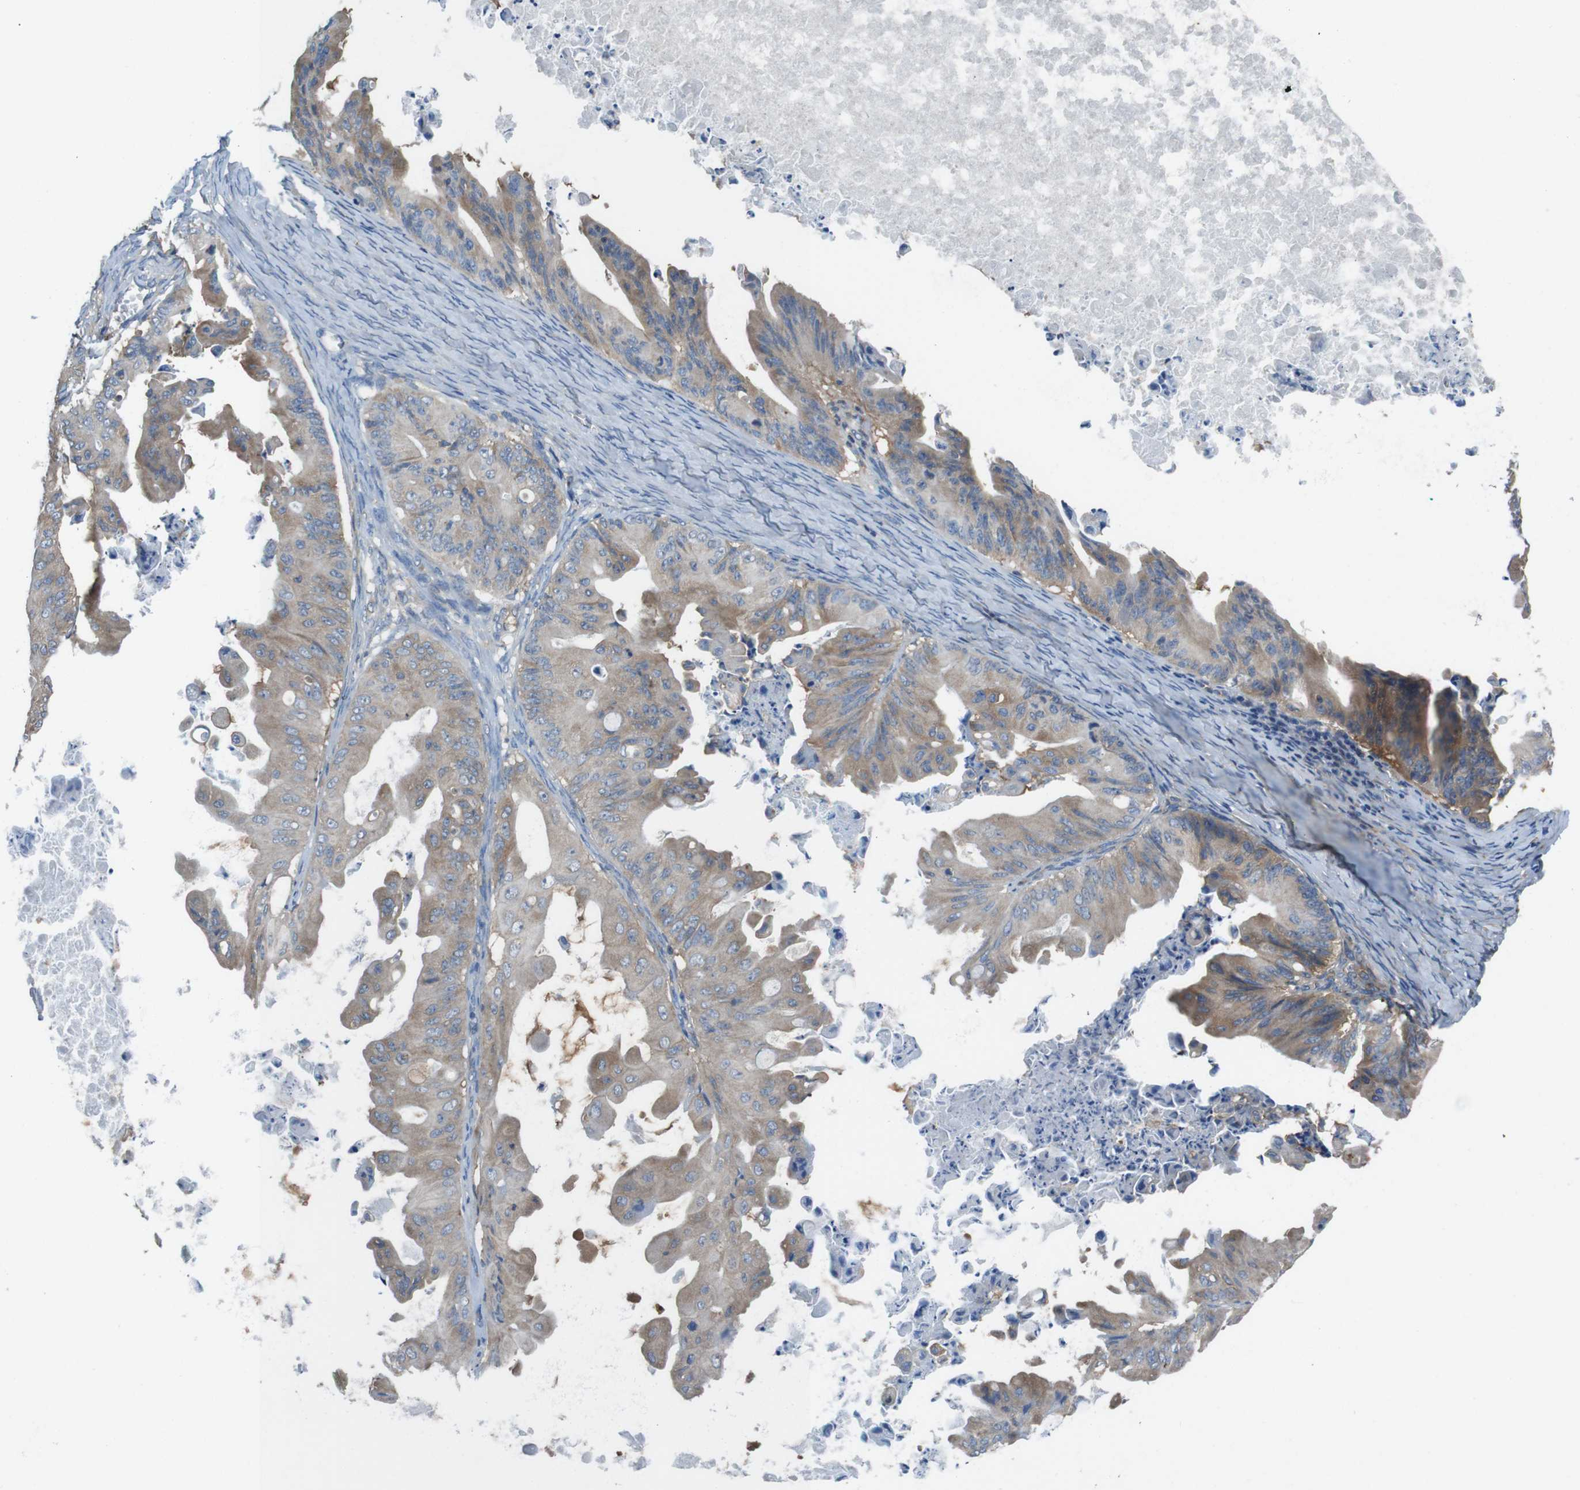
{"staining": {"intensity": "weak", "quantity": "25%-75%", "location": "cytoplasmic/membranous"}, "tissue": "ovarian cancer", "cell_type": "Tumor cells", "image_type": "cancer", "snomed": [{"axis": "morphology", "description": "Cystadenocarcinoma, mucinous, NOS"}, {"axis": "topography", "description": "Ovary"}], "caption": "Approximately 25%-75% of tumor cells in human mucinous cystadenocarcinoma (ovarian) demonstrate weak cytoplasmic/membranous protein positivity as visualized by brown immunohistochemical staining.", "gene": "DCTN1", "patient": {"sex": "female", "age": 37}}